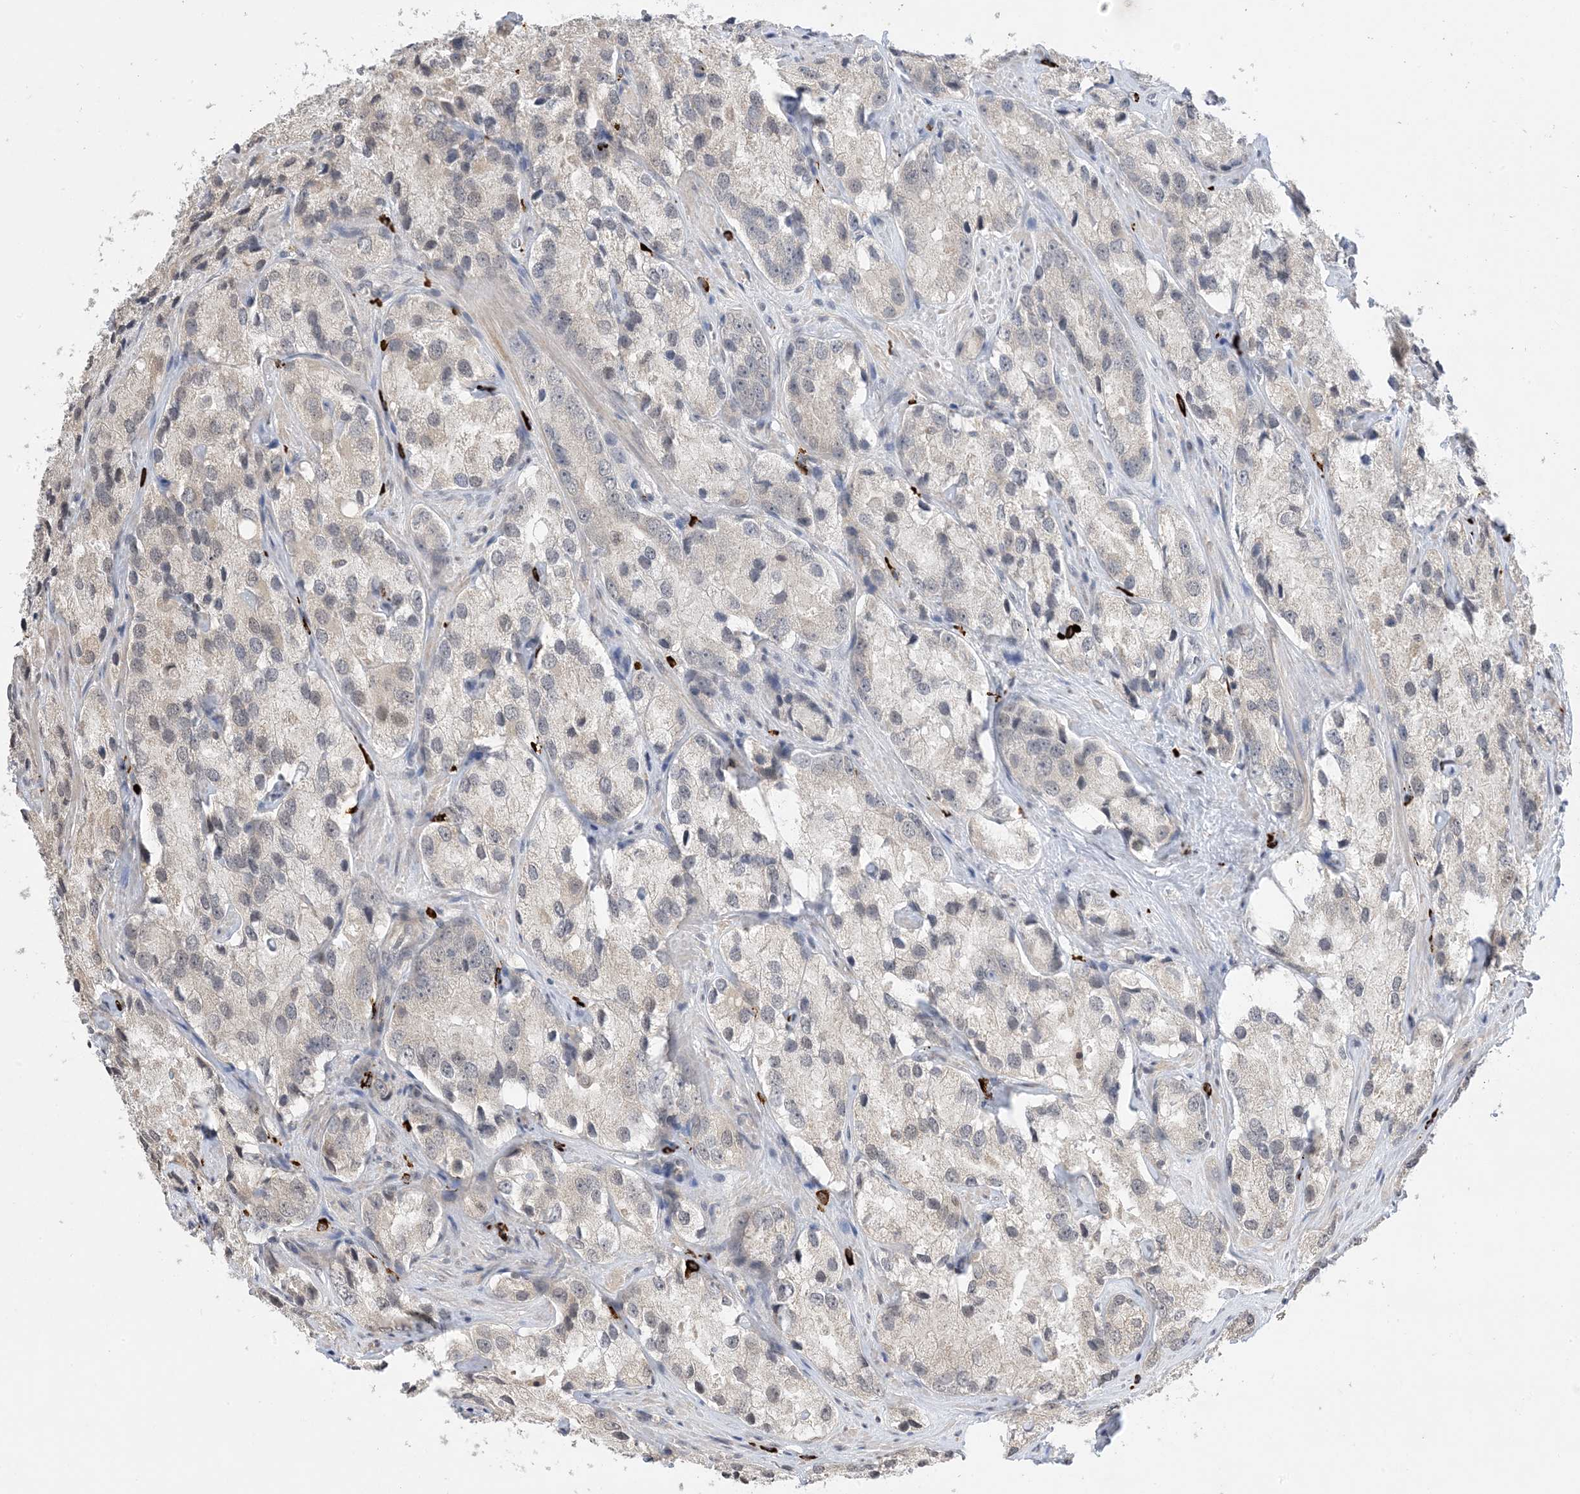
{"staining": {"intensity": "negative", "quantity": "none", "location": "none"}, "tissue": "prostate cancer", "cell_type": "Tumor cells", "image_type": "cancer", "snomed": [{"axis": "morphology", "description": "Adenocarcinoma, High grade"}, {"axis": "topography", "description": "Prostate"}], "caption": "Immunohistochemistry image of neoplastic tissue: human adenocarcinoma (high-grade) (prostate) stained with DAB (3,3'-diaminobenzidine) displays no significant protein staining in tumor cells.", "gene": "RANBP9", "patient": {"sex": "male", "age": 66}}